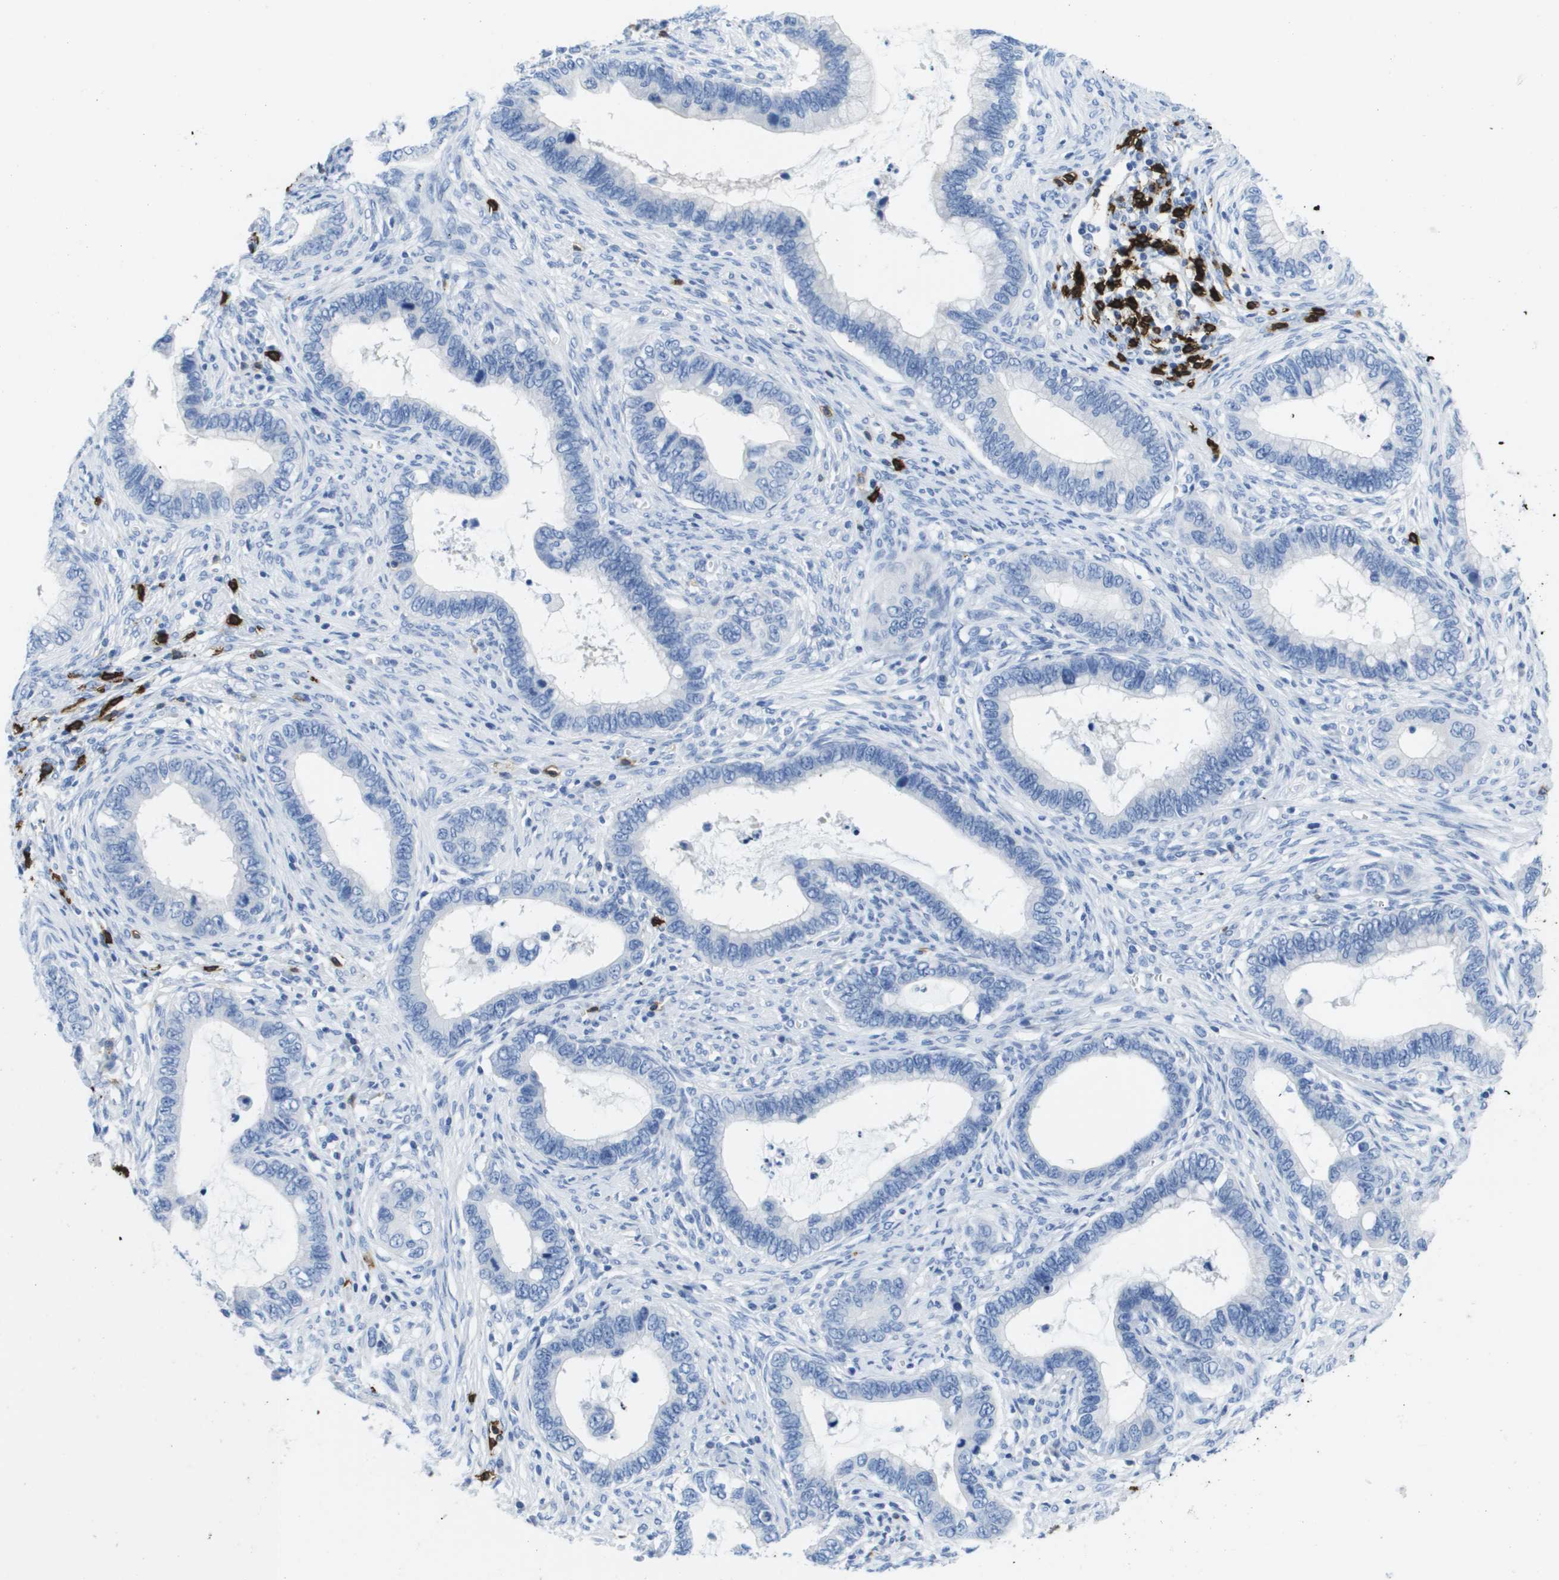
{"staining": {"intensity": "negative", "quantity": "none", "location": "none"}, "tissue": "cervical cancer", "cell_type": "Tumor cells", "image_type": "cancer", "snomed": [{"axis": "morphology", "description": "Adenocarcinoma, NOS"}, {"axis": "topography", "description": "Cervix"}], "caption": "This is an IHC histopathology image of cervical cancer. There is no staining in tumor cells.", "gene": "MS4A1", "patient": {"sex": "female", "age": 44}}